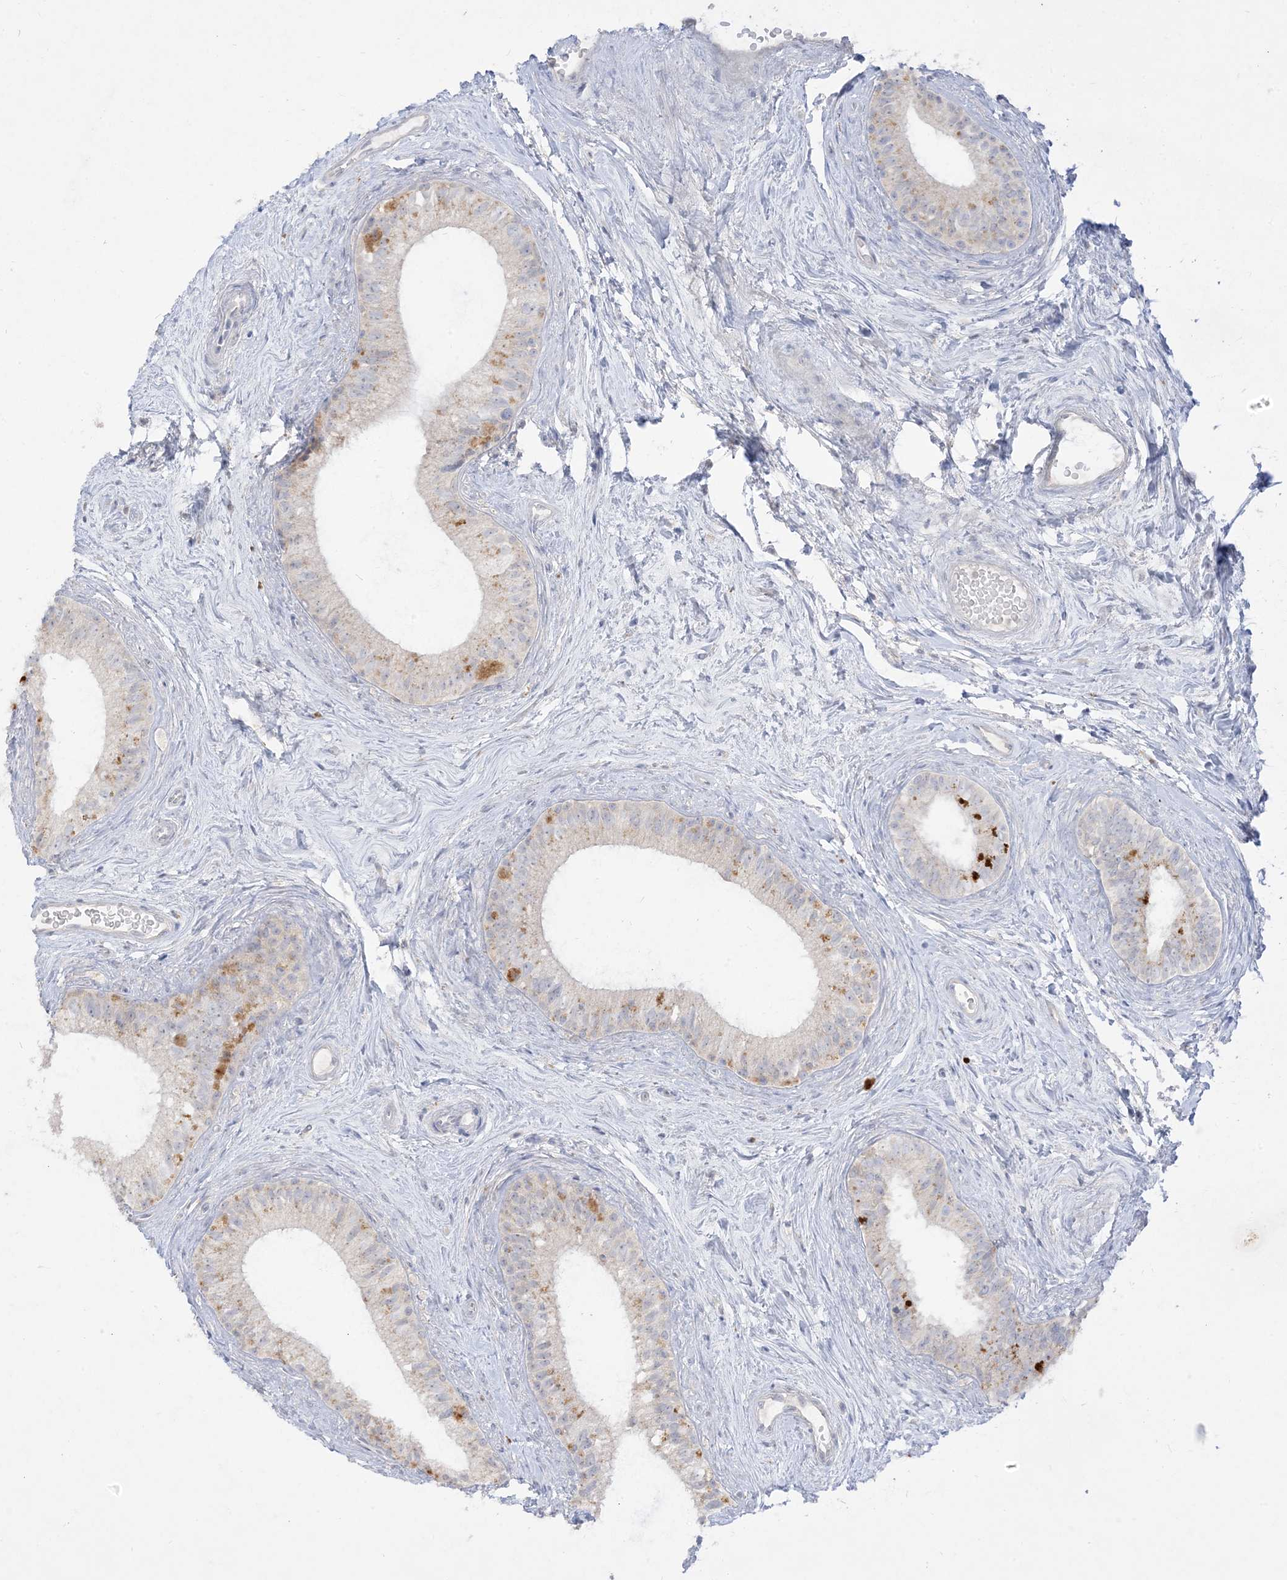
{"staining": {"intensity": "moderate", "quantity": "<25%", "location": "cytoplasmic/membranous"}, "tissue": "epididymis", "cell_type": "Glandular cells", "image_type": "normal", "snomed": [{"axis": "morphology", "description": "Normal tissue, NOS"}, {"axis": "topography", "description": "Epididymis"}], "caption": "Immunohistochemical staining of normal human epididymis shows low levels of moderate cytoplasmic/membranous expression in approximately <25% of glandular cells. (Brightfield microscopy of DAB IHC at high magnification).", "gene": "LOXL3", "patient": {"sex": "male", "age": 71}}